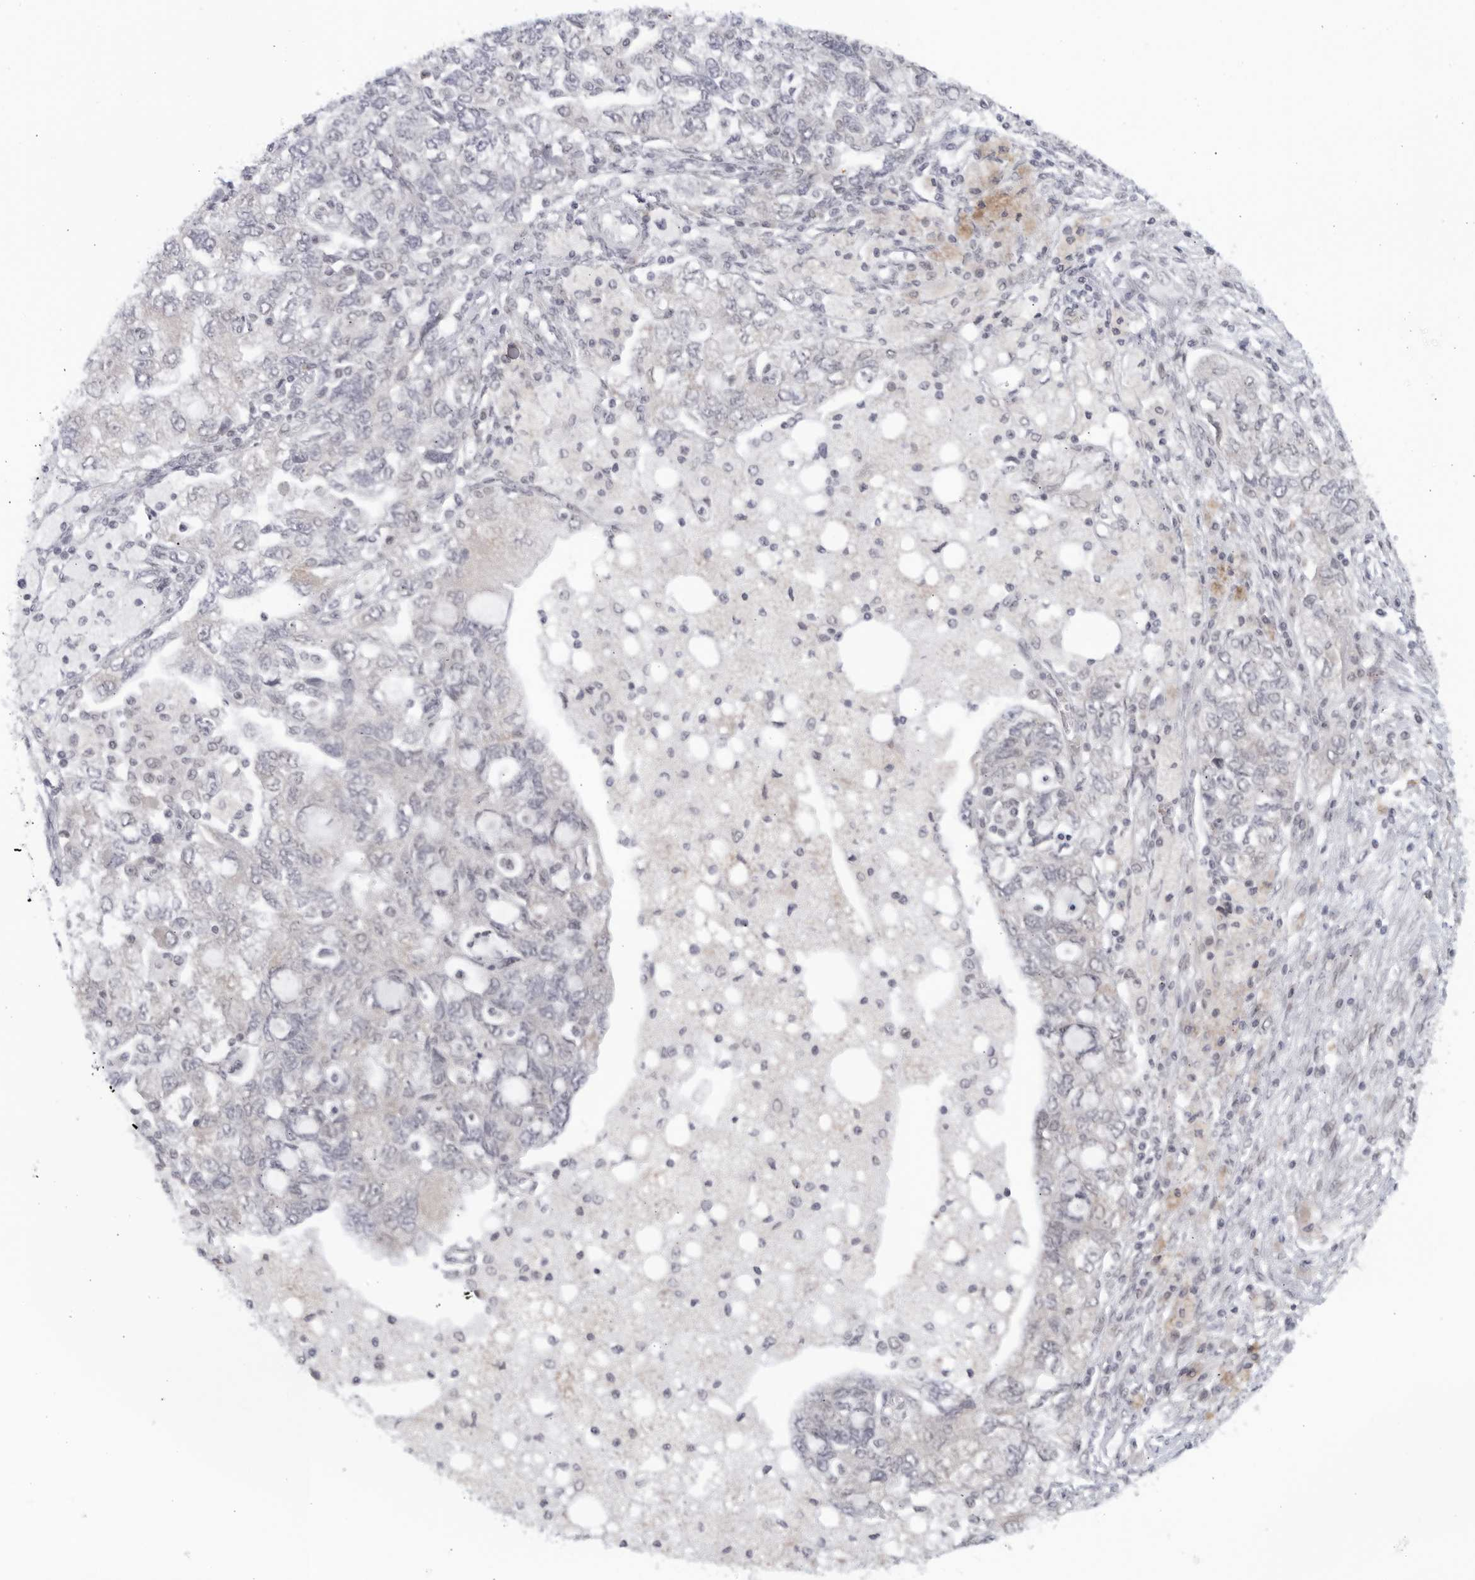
{"staining": {"intensity": "negative", "quantity": "none", "location": "none"}, "tissue": "ovarian cancer", "cell_type": "Tumor cells", "image_type": "cancer", "snomed": [{"axis": "morphology", "description": "Carcinoma, NOS"}, {"axis": "morphology", "description": "Cystadenocarcinoma, serous, NOS"}, {"axis": "topography", "description": "Ovary"}], "caption": "High power microscopy micrograph of an IHC micrograph of ovarian cancer, revealing no significant positivity in tumor cells.", "gene": "WDTC1", "patient": {"sex": "female", "age": 69}}